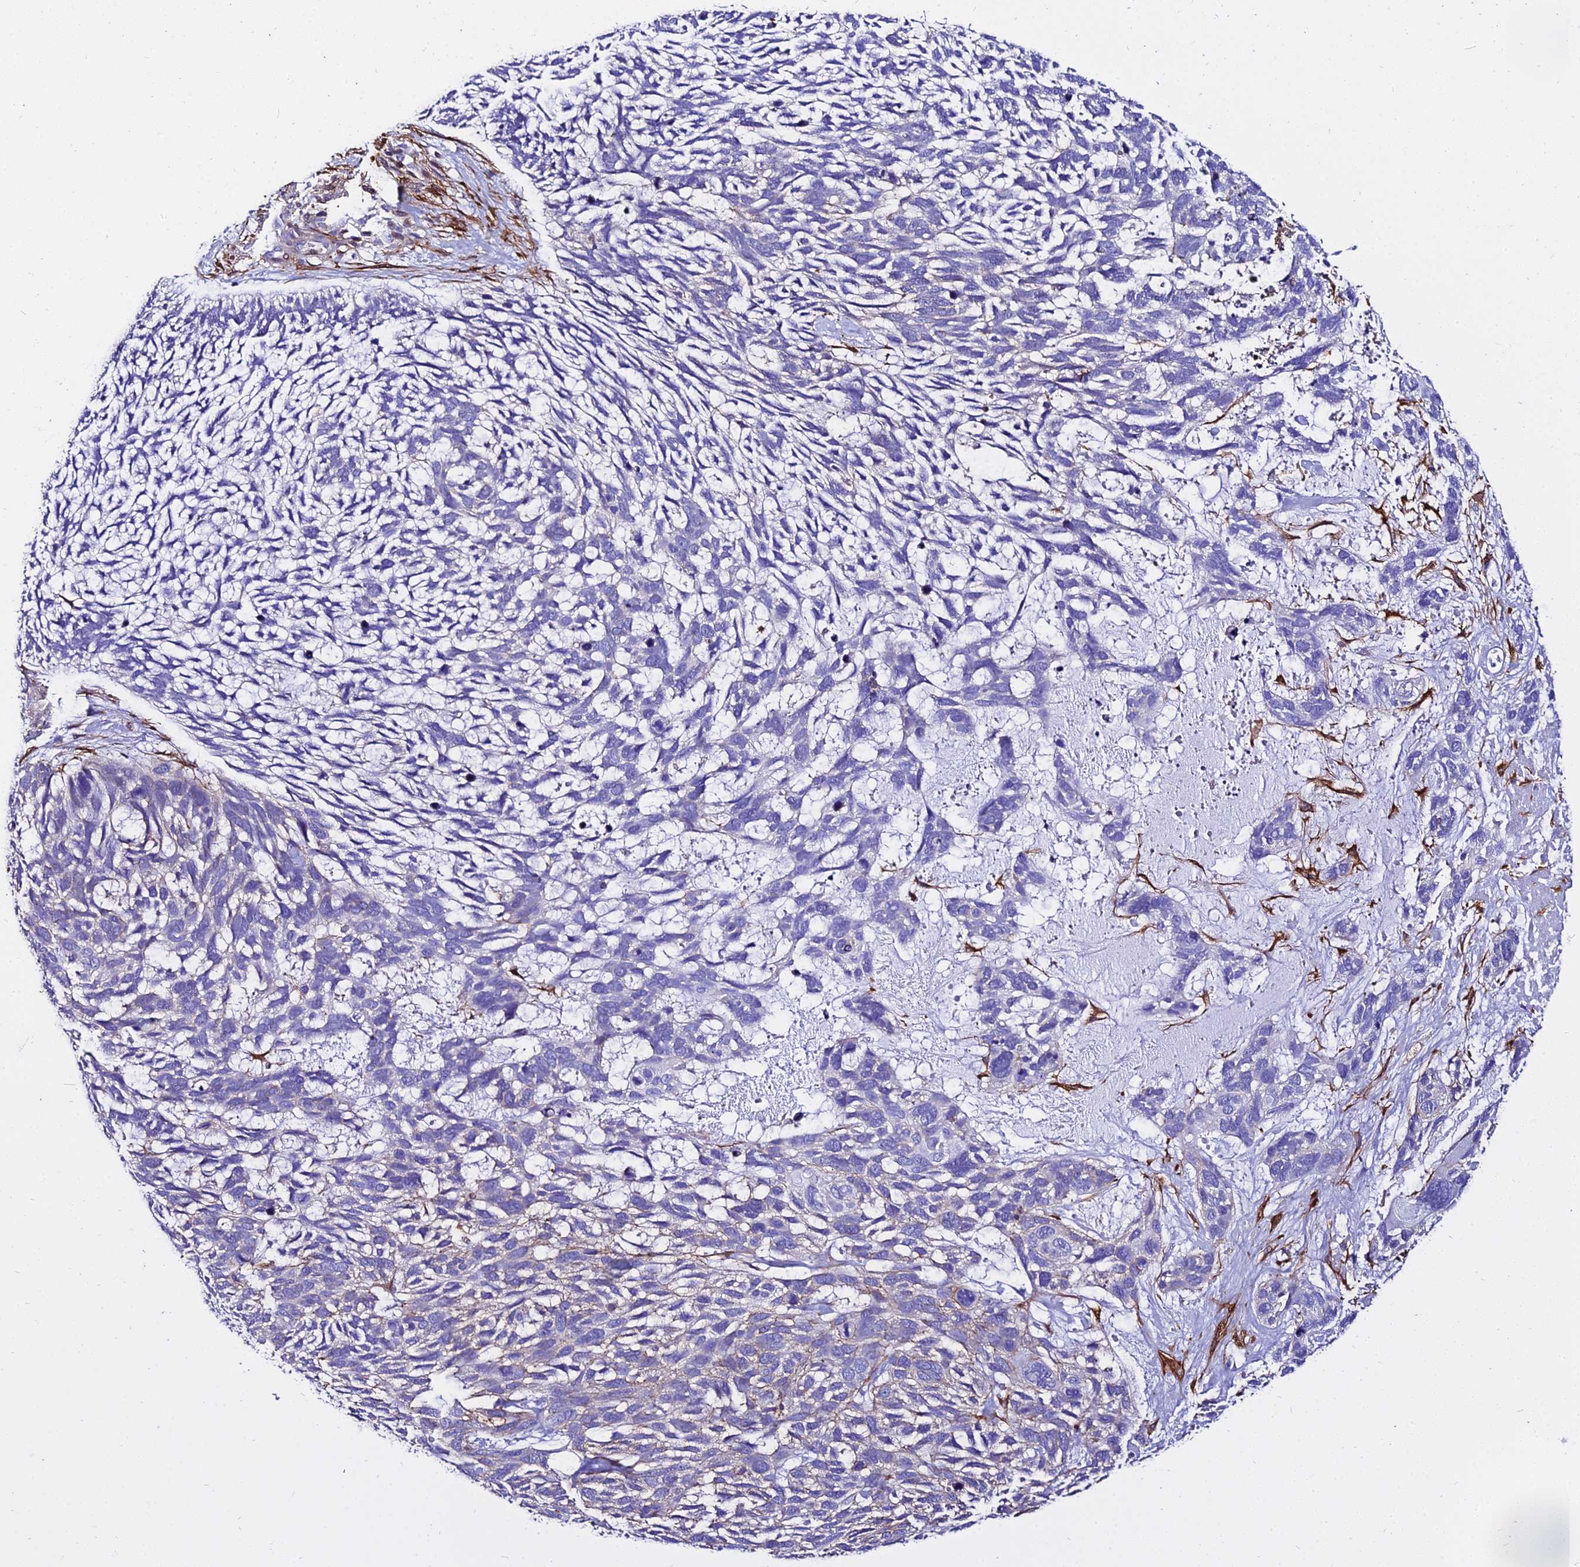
{"staining": {"intensity": "negative", "quantity": "none", "location": "none"}, "tissue": "skin cancer", "cell_type": "Tumor cells", "image_type": "cancer", "snomed": [{"axis": "morphology", "description": "Basal cell carcinoma"}, {"axis": "topography", "description": "Skin"}], "caption": "Immunohistochemistry (IHC) of human skin cancer exhibits no positivity in tumor cells.", "gene": "CSRP1", "patient": {"sex": "male", "age": 88}}